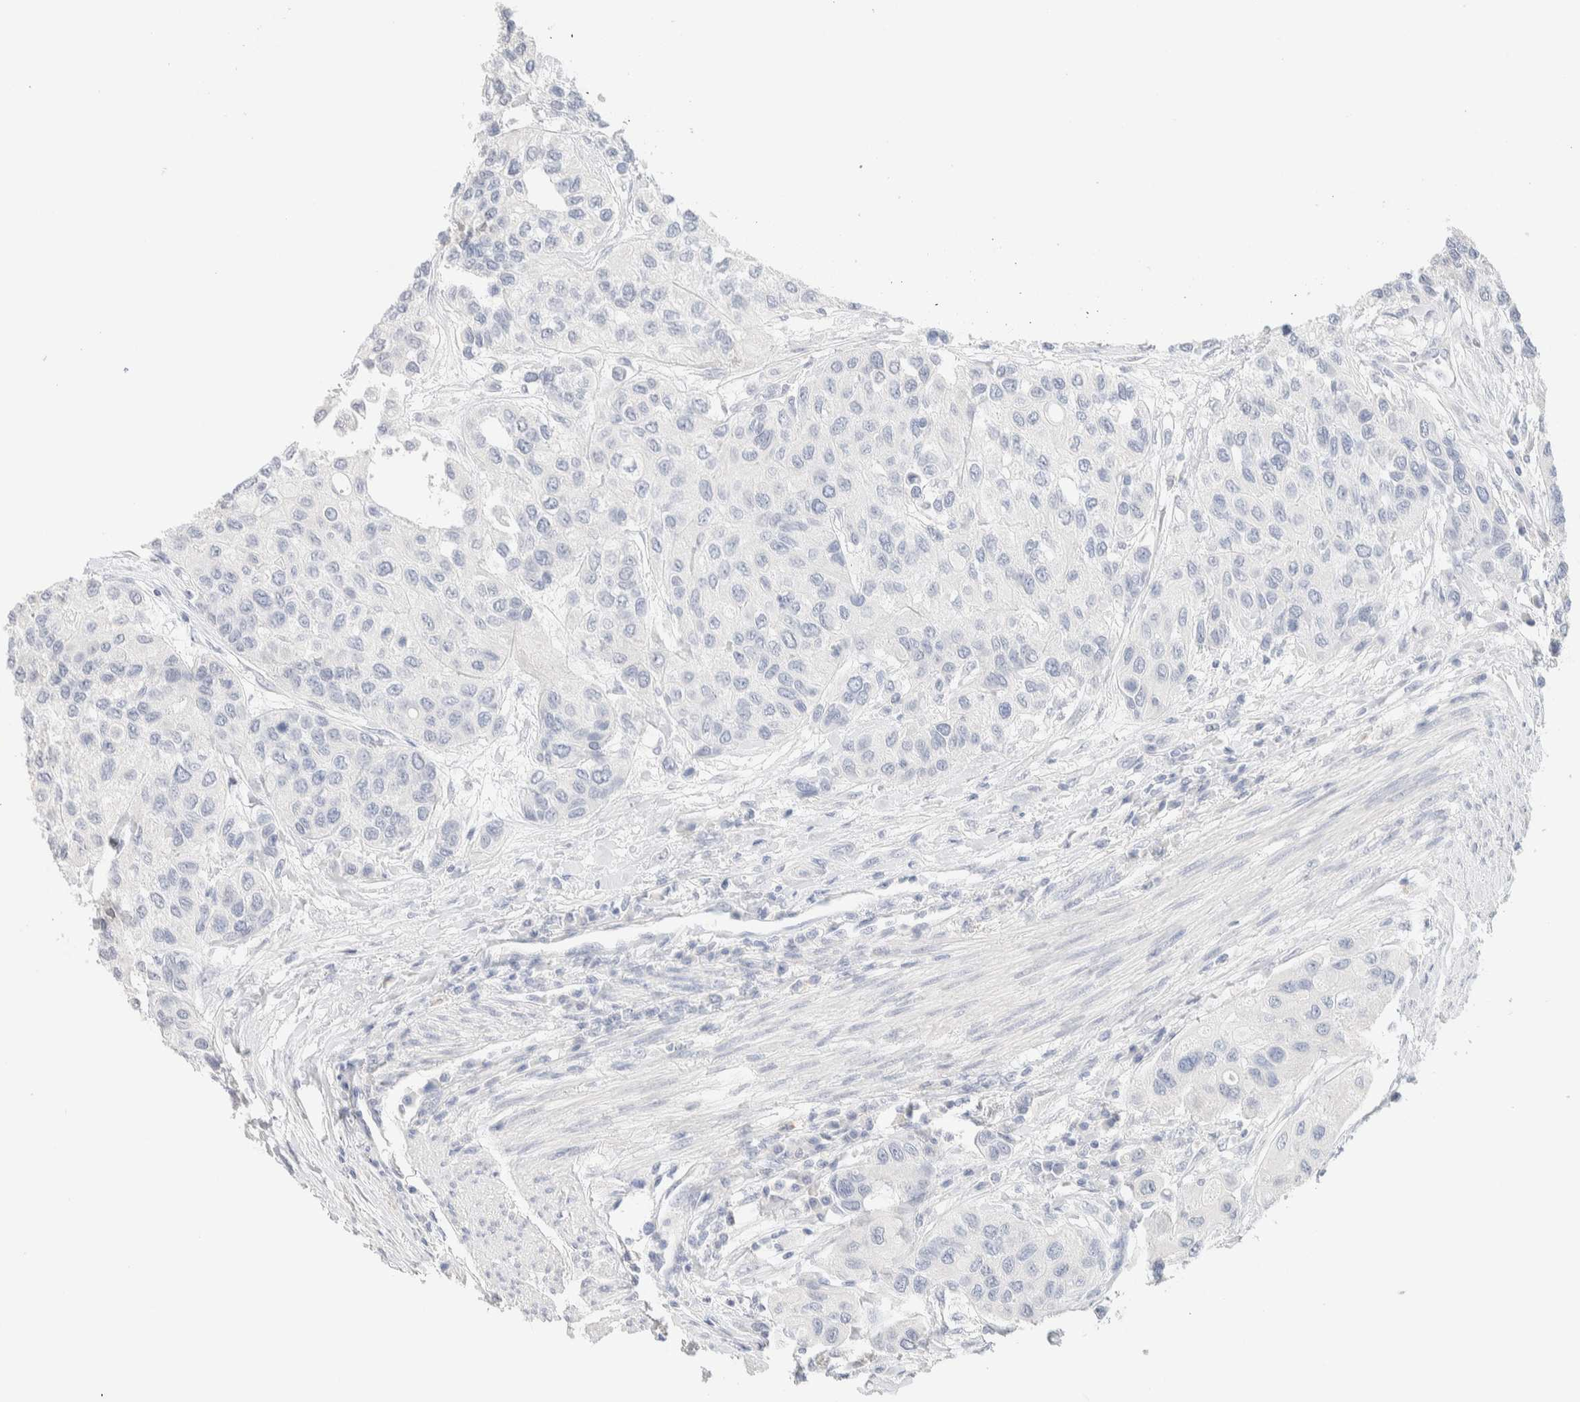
{"staining": {"intensity": "negative", "quantity": "none", "location": "none"}, "tissue": "urothelial cancer", "cell_type": "Tumor cells", "image_type": "cancer", "snomed": [{"axis": "morphology", "description": "Urothelial carcinoma, High grade"}, {"axis": "topography", "description": "Urinary bladder"}], "caption": "Tumor cells are negative for protein expression in human urothelial cancer.", "gene": "RIDA", "patient": {"sex": "female", "age": 56}}